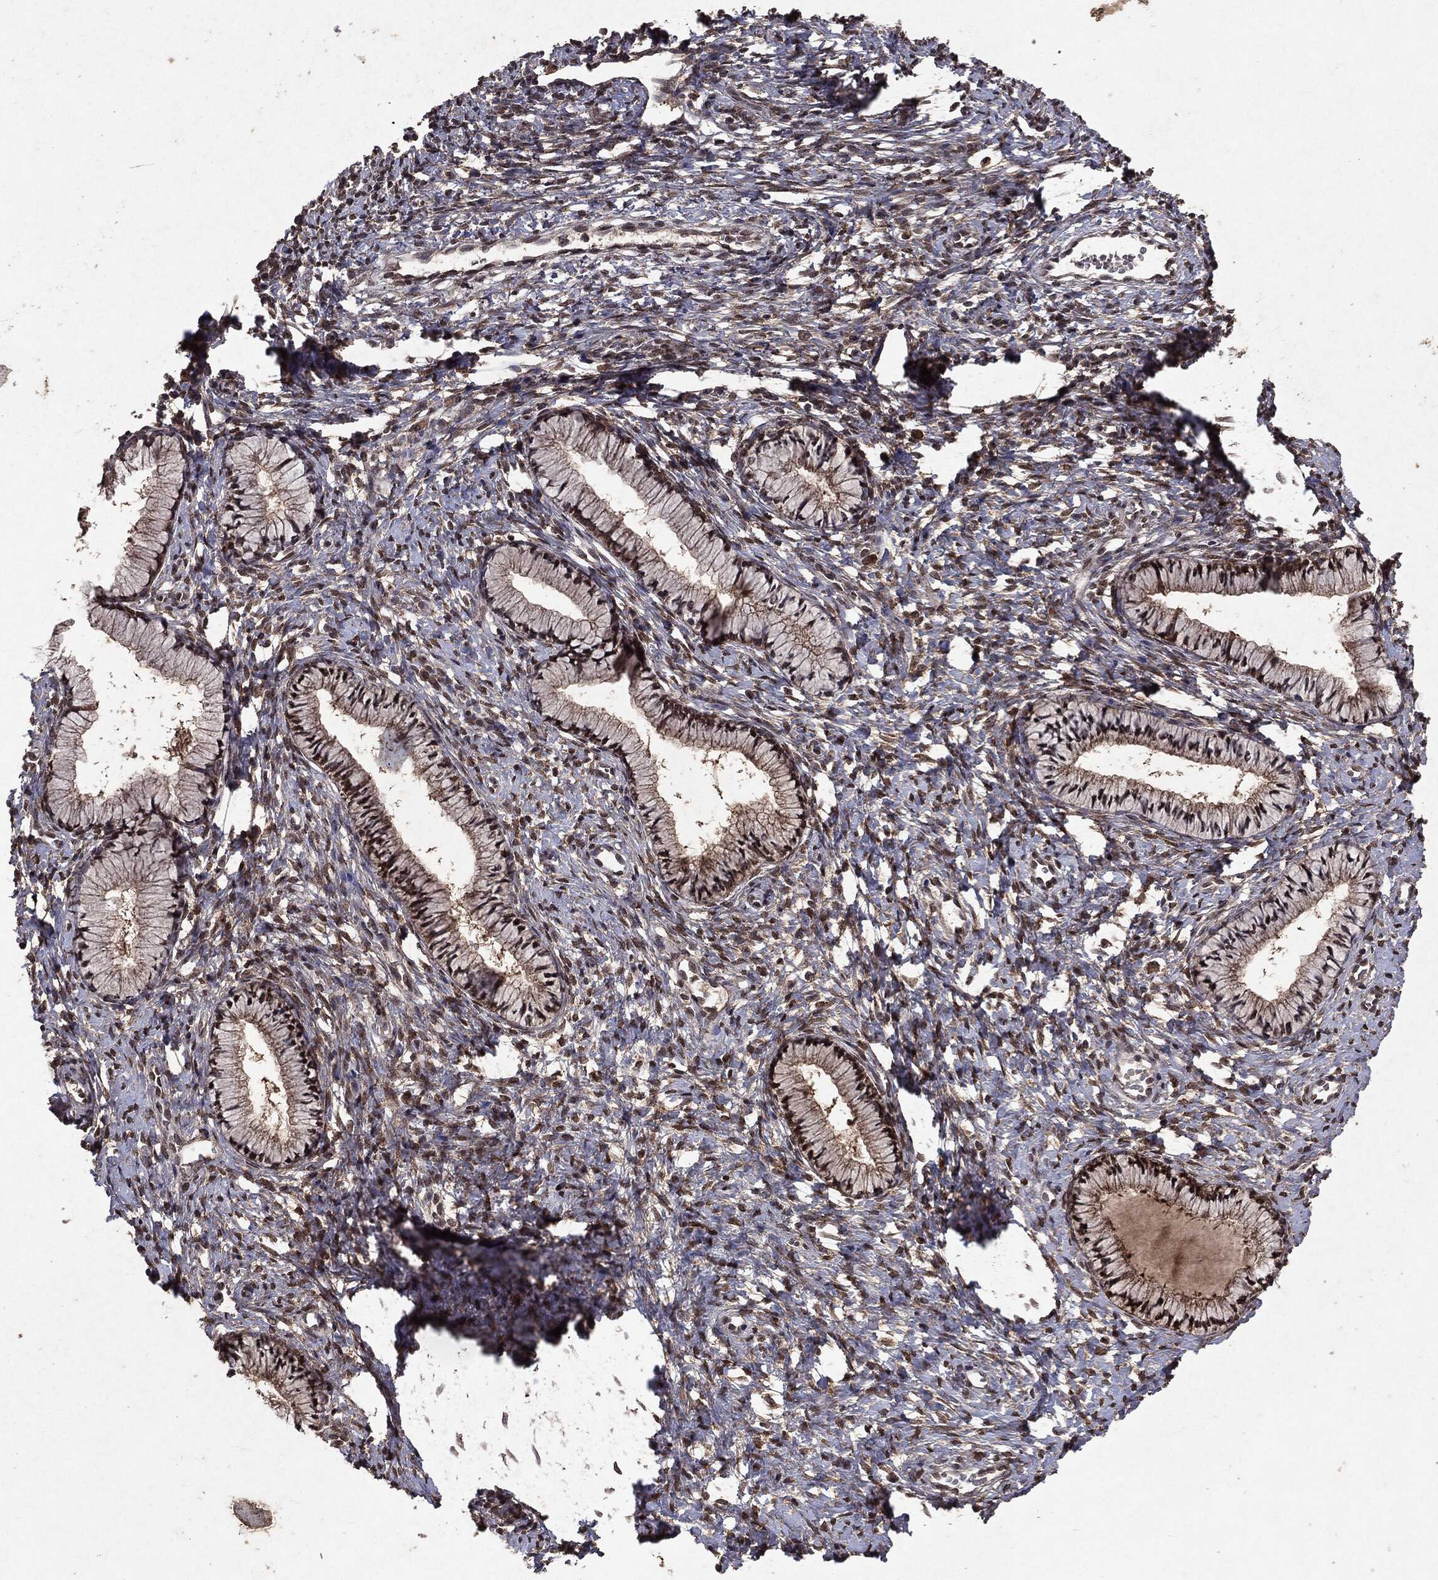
{"staining": {"intensity": "moderate", "quantity": ">75%", "location": "cytoplasmic/membranous,nuclear"}, "tissue": "cervix", "cell_type": "Glandular cells", "image_type": "normal", "snomed": [{"axis": "morphology", "description": "Normal tissue, NOS"}, {"axis": "topography", "description": "Cervix"}], "caption": "DAB (3,3'-diaminobenzidine) immunohistochemical staining of benign human cervix demonstrates moderate cytoplasmic/membranous,nuclear protein positivity in approximately >75% of glandular cells.", "gene": "PEBP1", "patient": {"sex": "female", "age": 39}}